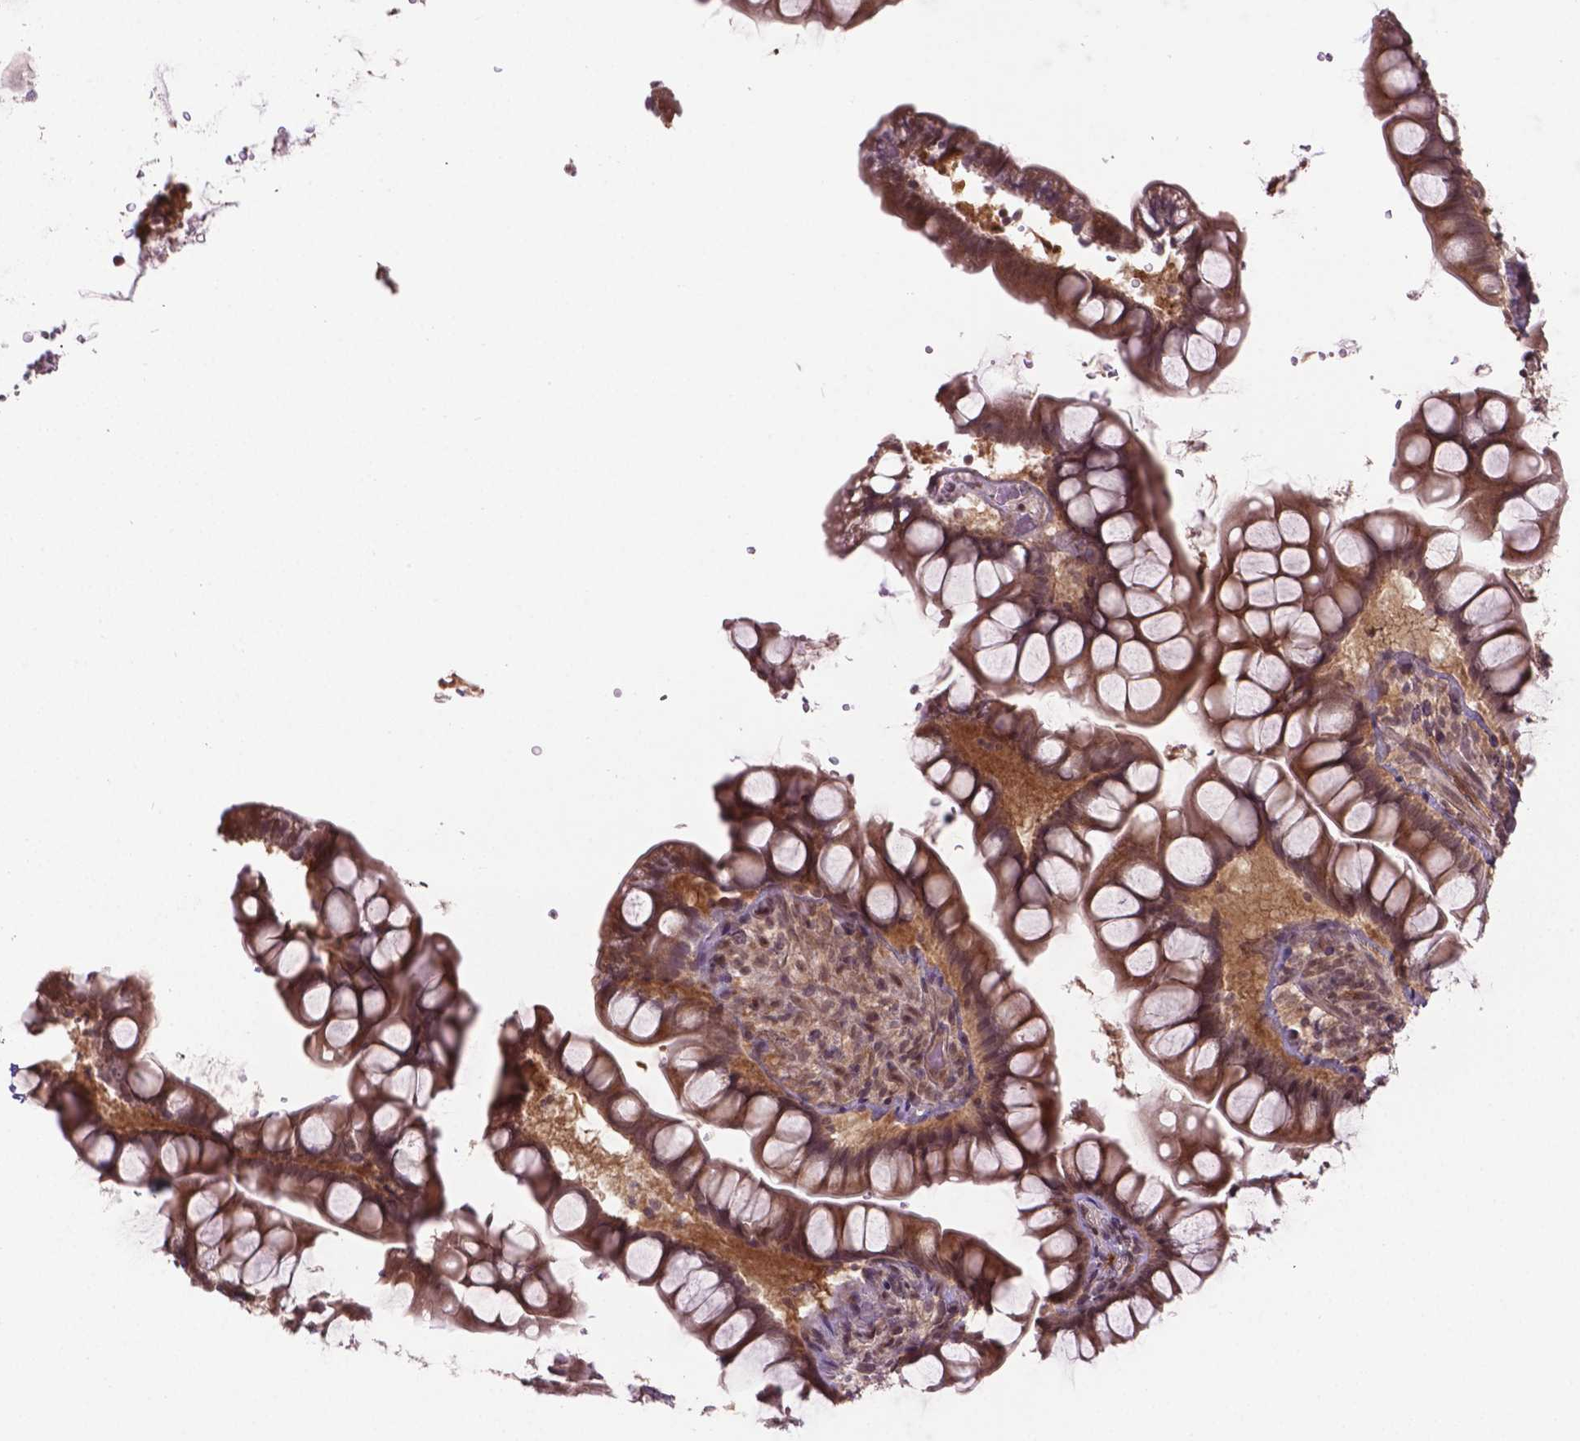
{"staining": {"intensity": "moderate", "quantity": ">75%", "location": "cytoplasmic/membranous,nuclear"}, "tissue": "small intestine", "cell_type": "Glandular cells", "image_type": "normal", "snomed": [{"axis": "morphology", "description": "Normal tissue, NOS"}, {"axis": "topography", "description": "Small intestine"}], "caption": "Immunohistochemical staining of benign small intestine shows medium levels of moderate cytoplasmic/membranous,nuclear staining in approximately >75% of glandular cells.", "gene": "ANKRD54", "patient": {"sex": "male", "age": 70}}